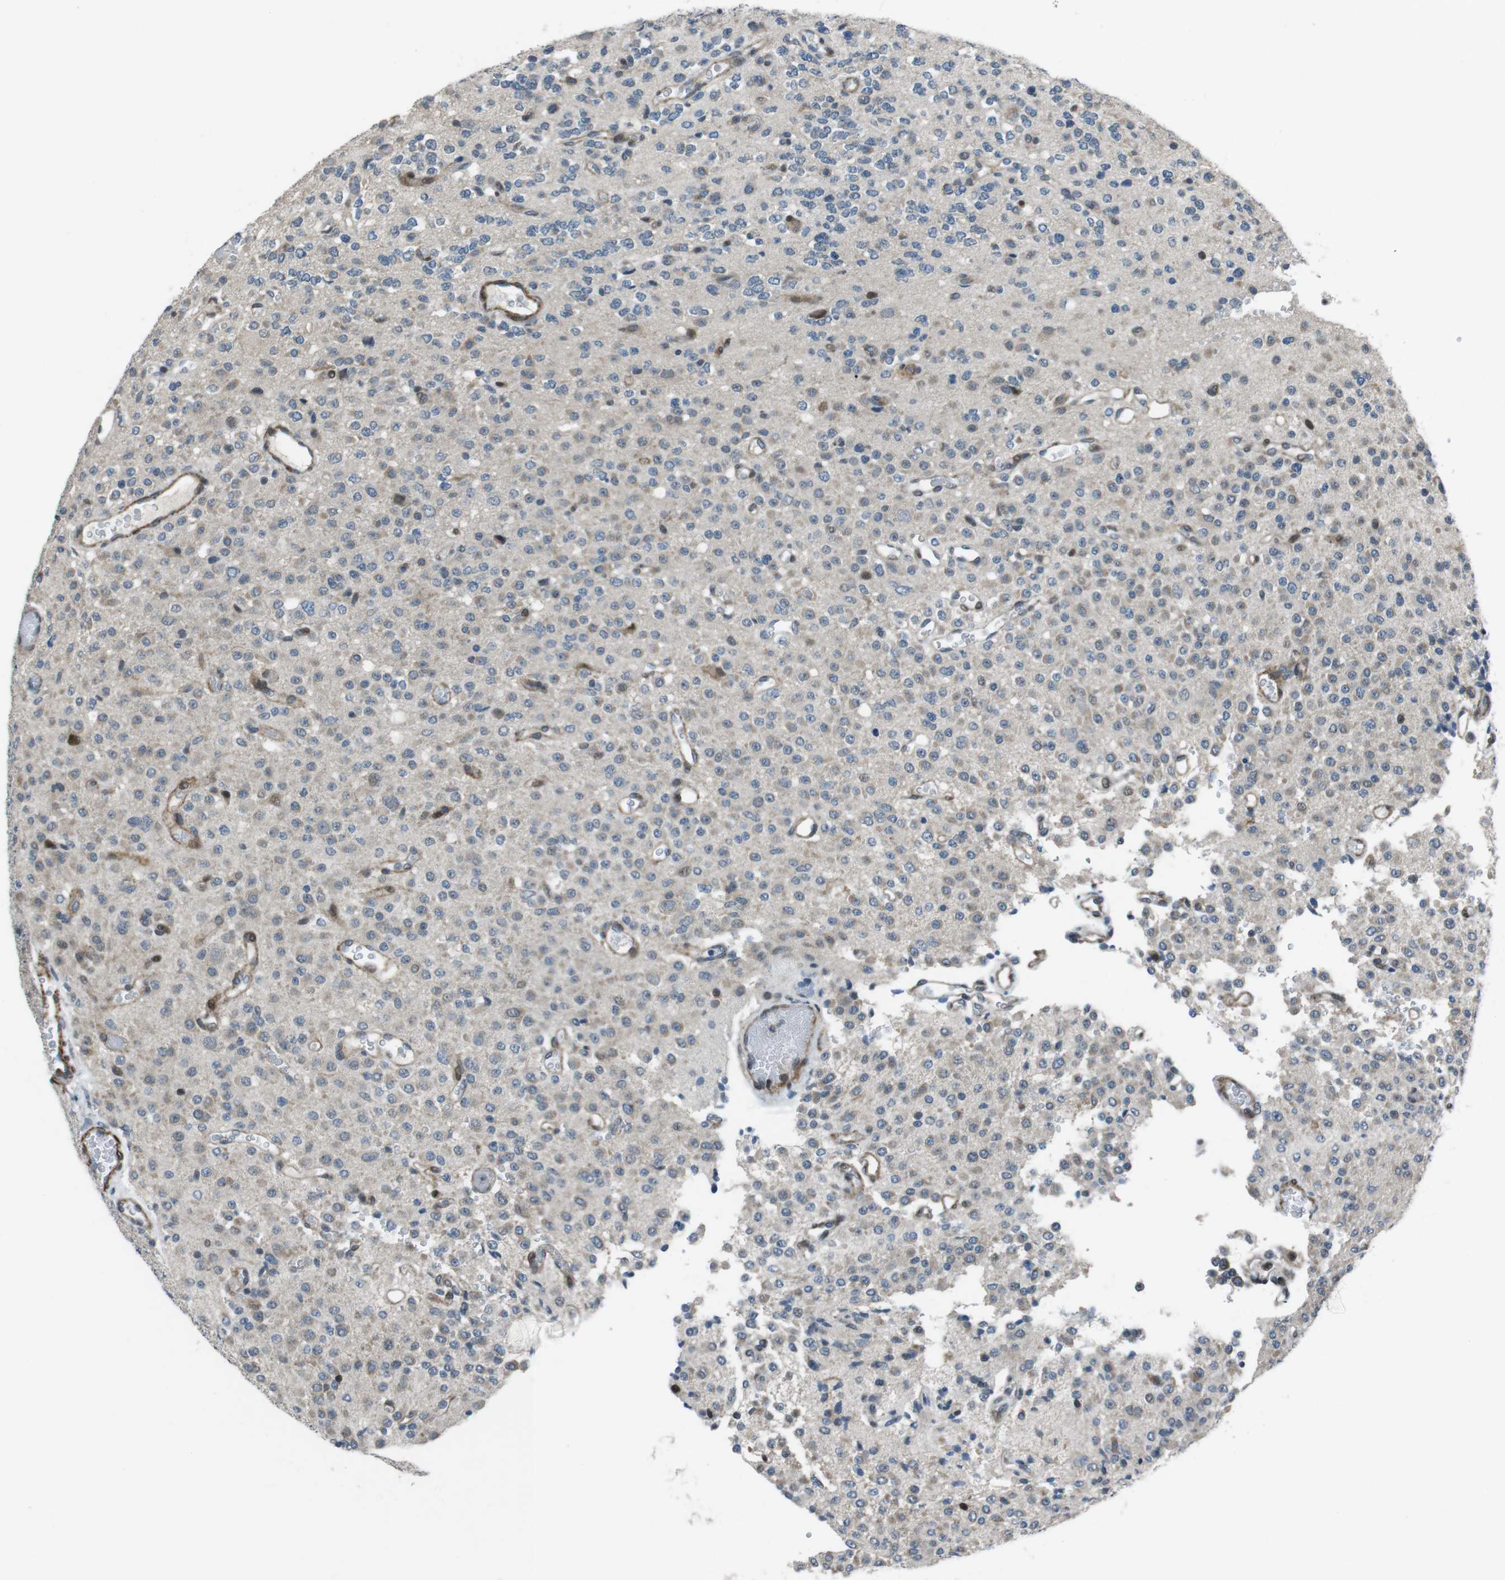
{"staining": {"intensity": "weak", "quantity": "<25%", "location": "nuclear"}, "tissue": "glioma", "cell_type": "Tumor cells", "image_type": "cancer", "snomed": [{"axis": "morphology", "description": "Glioma, malignant, Low grade"}, {"axis": "topography", "description": "Brain"}], "caption": "A high-resolution photomicrograph shows IHC staining of malignant glioma (low-grade), which exhibits no significant expression in tumor cells.", "gene": "PBRM1", "patient": {"sex": "male", "age": 38}}